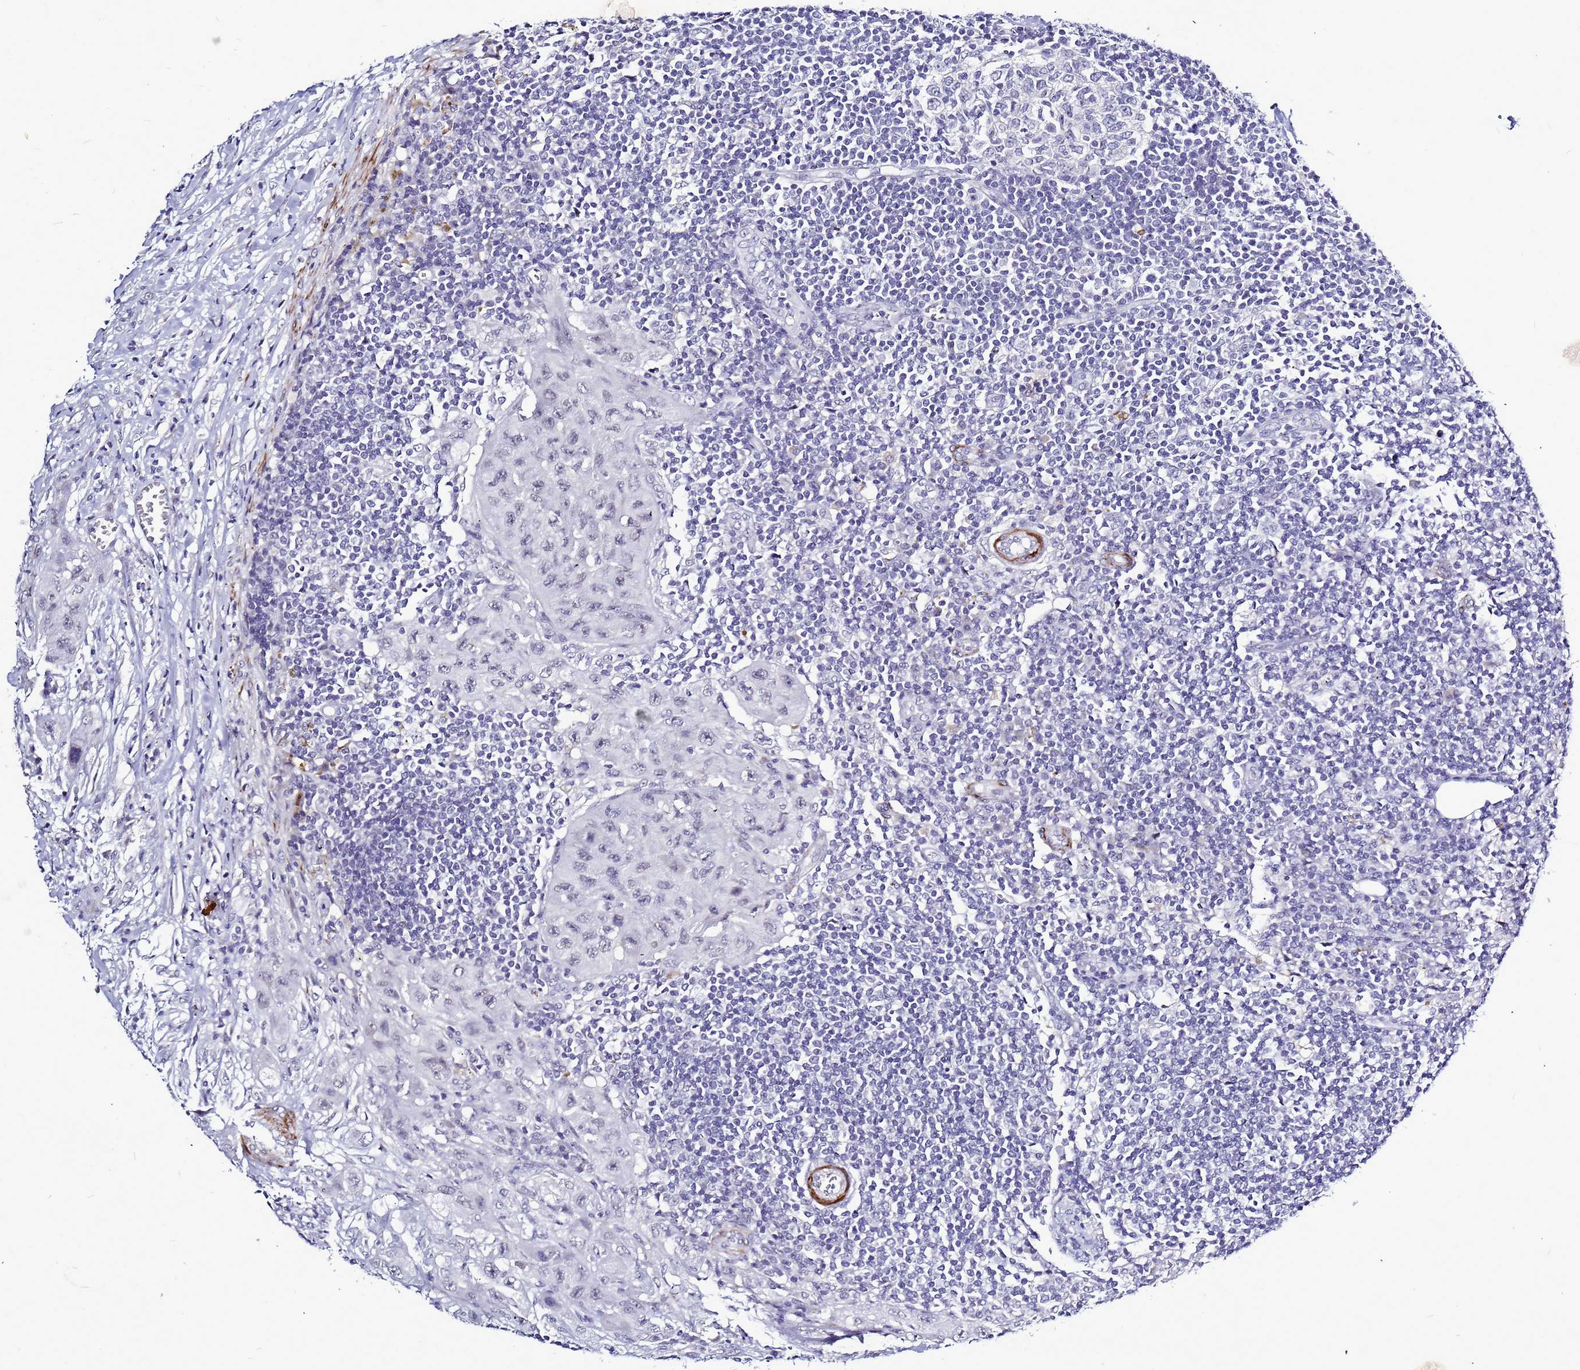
{"staining": {"intensity": "negative", "quantity": "none", "location": "none"}, "tissue": "lymph node", "cell_type": "Germinal center cells", "image_type": "normal", "snomed": [{"axis": "morphology", "description": "Normal tissue, NOS"}, {"axis": "morphology", "description": "Squamous cell carcinoma, metastatic, NOS"}, {"axis": "topography", "description": "Lymph node"}], "caption": "The micrograph demonstrates no staining of germinal center cells in unremarkable lymph node.", "gene": "CXorf65", "patient": {"sex": "male", "age": 73}}